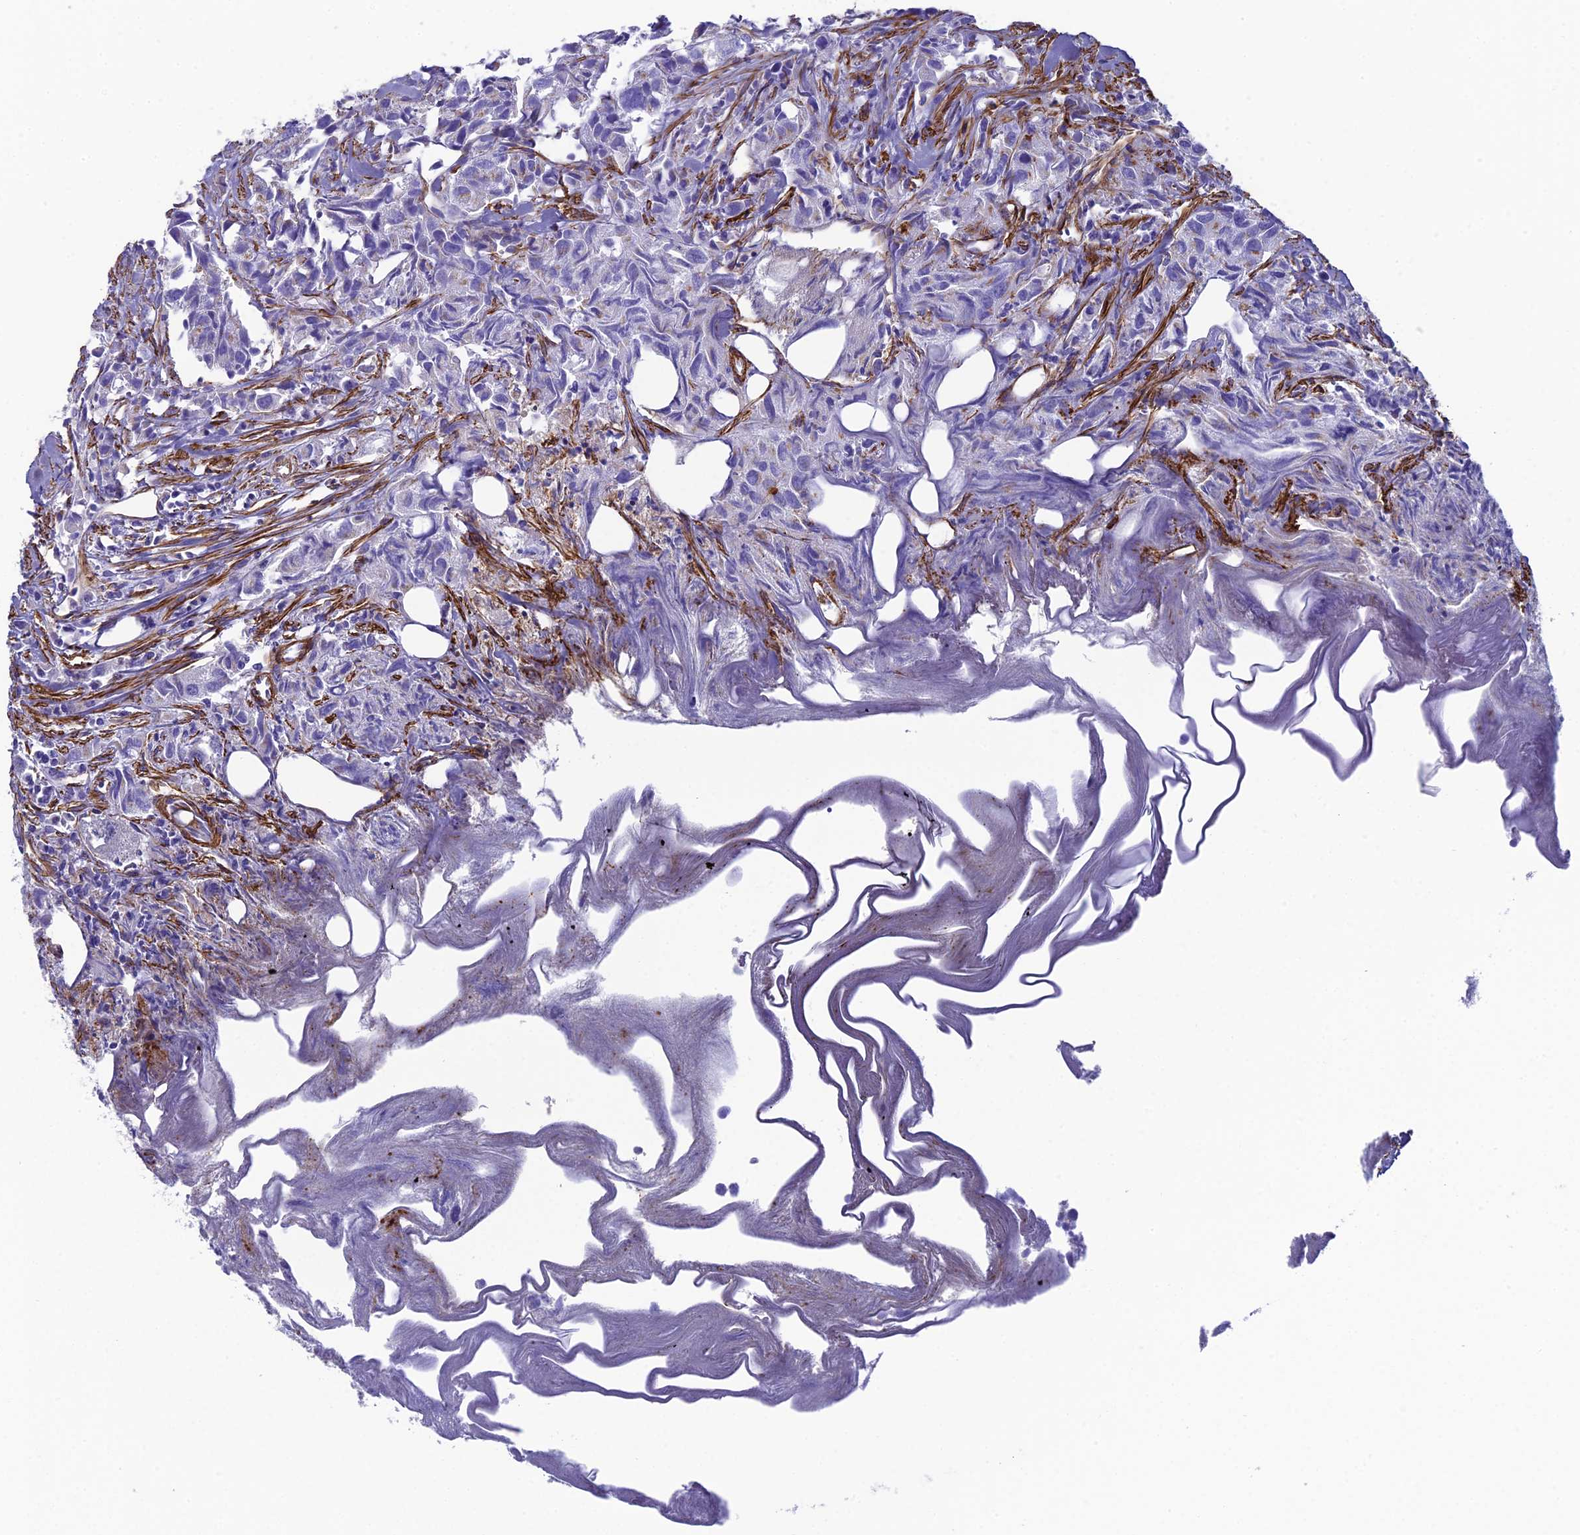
{"staining": {"intensity": "negative", "quantity": "none", "location": "none"}, "tissue": "urothelial cancer", "cell_type": "Tumor cells", "image_type": "cancer", "snomed": [{"axis": "morphology", "description": "Urothelial carcinoma, High grade"}, {"axis": "topography", "description": "Urinary bladder"}], "caption": "DAB immunohistochemical staining of urothelial cancer demonstrates no significant staining in tumor cells.", "gene": "TNS1", "patient": {"sex": "female", "age": 75}}